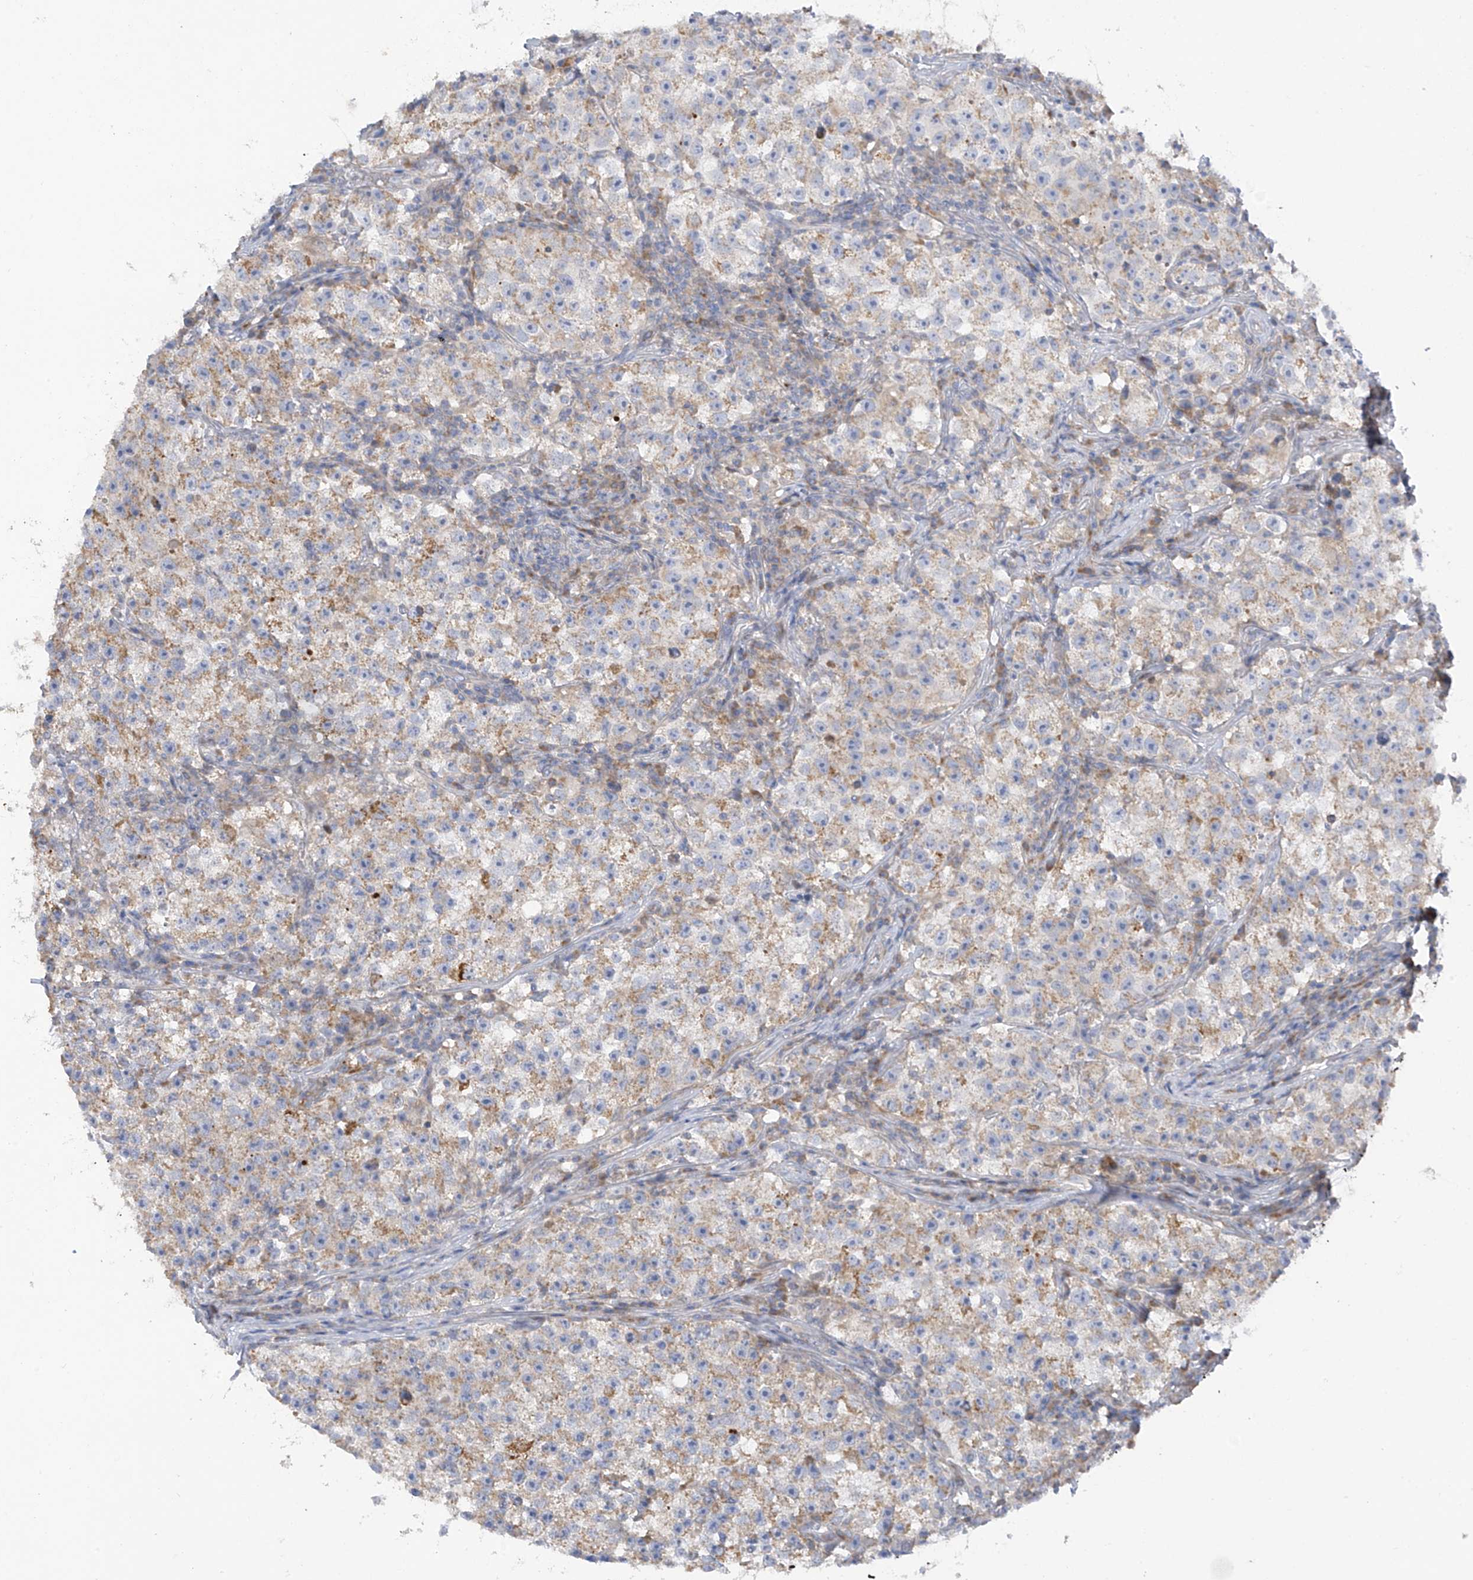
{"staining": {"intensity": "weak", "quantity": "25%-75%", "location": "cytoplasmic/membranous"}, "tissue": "testis cancer", "cell_type": "Tumor cells", "image_type": "cancer", "snomed": [{"axis": "morphology", "description": "Seminoma, NOS"}, {"axis": "topography", "description": "Testis"}], "caption": "Seminoma (testis) stained with DAB immunohistochemistry (IHC) reveals low levels of weak cytoplasmic/membranous staining in approximately 25%-75% of tumor cells.", "gene": "METTL18", "patient": {"sex": "male", "age": 22}}